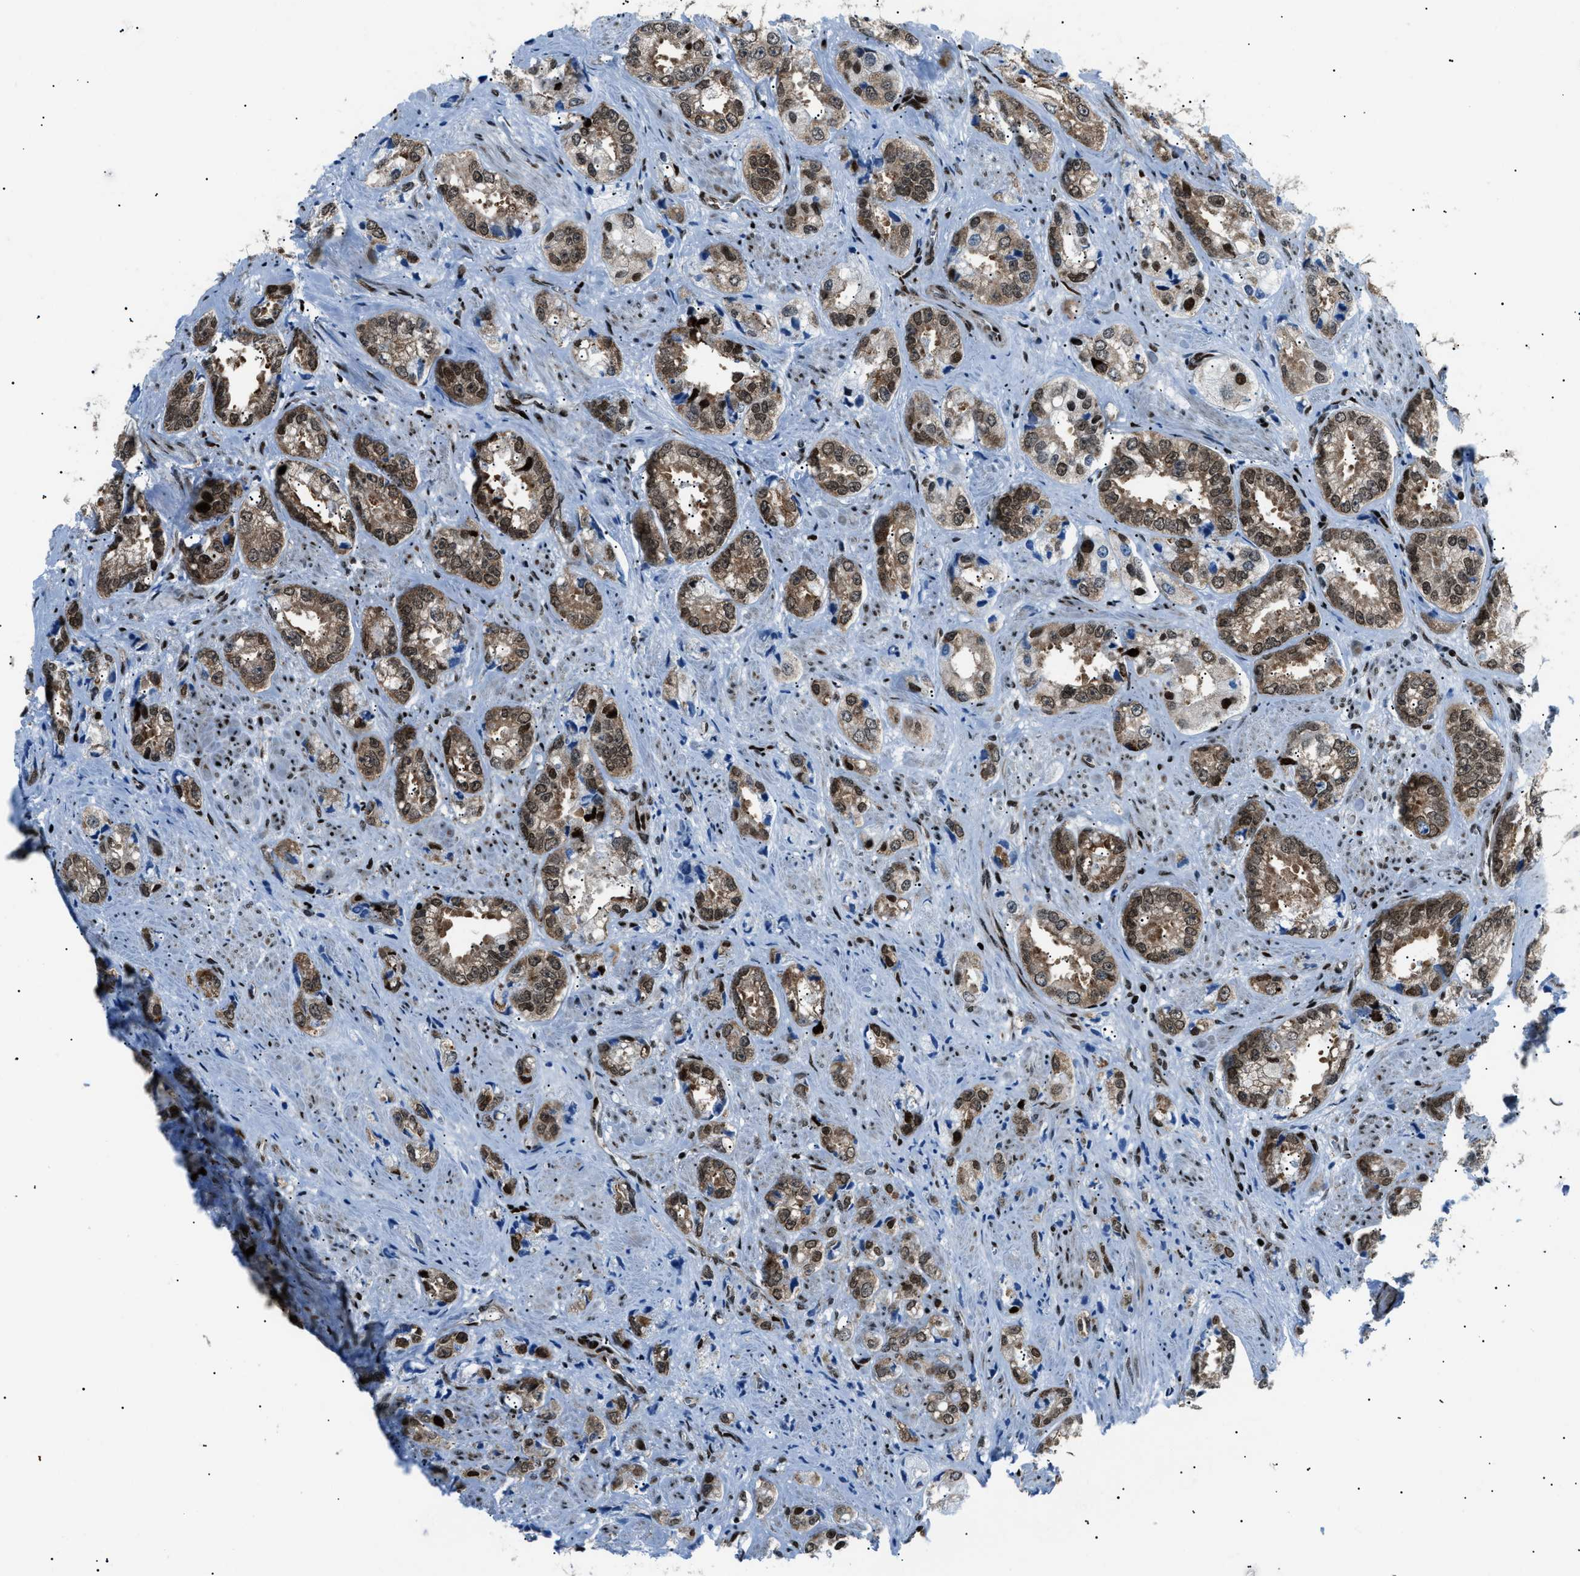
{"staining": {"intensity": "moderate", "quantity": ">75%", "location": "nuclear"}, "tissue": "prostate cancer", "cell_type": "Tumor cells", "image_type": "cancer", "snomed": [{"axis": "morphology", "description": "Adenocarcinoma, High grade"}, {"axis": "topography", "description": "Prostate"}], "caption": "A brown stain shows moderate nuclear expression of a protein in prostate adenocarcinoma (high-grade) tumor cells.", "gene": "HNRNPK", "patient": {"sex": "male", "age": 61}}